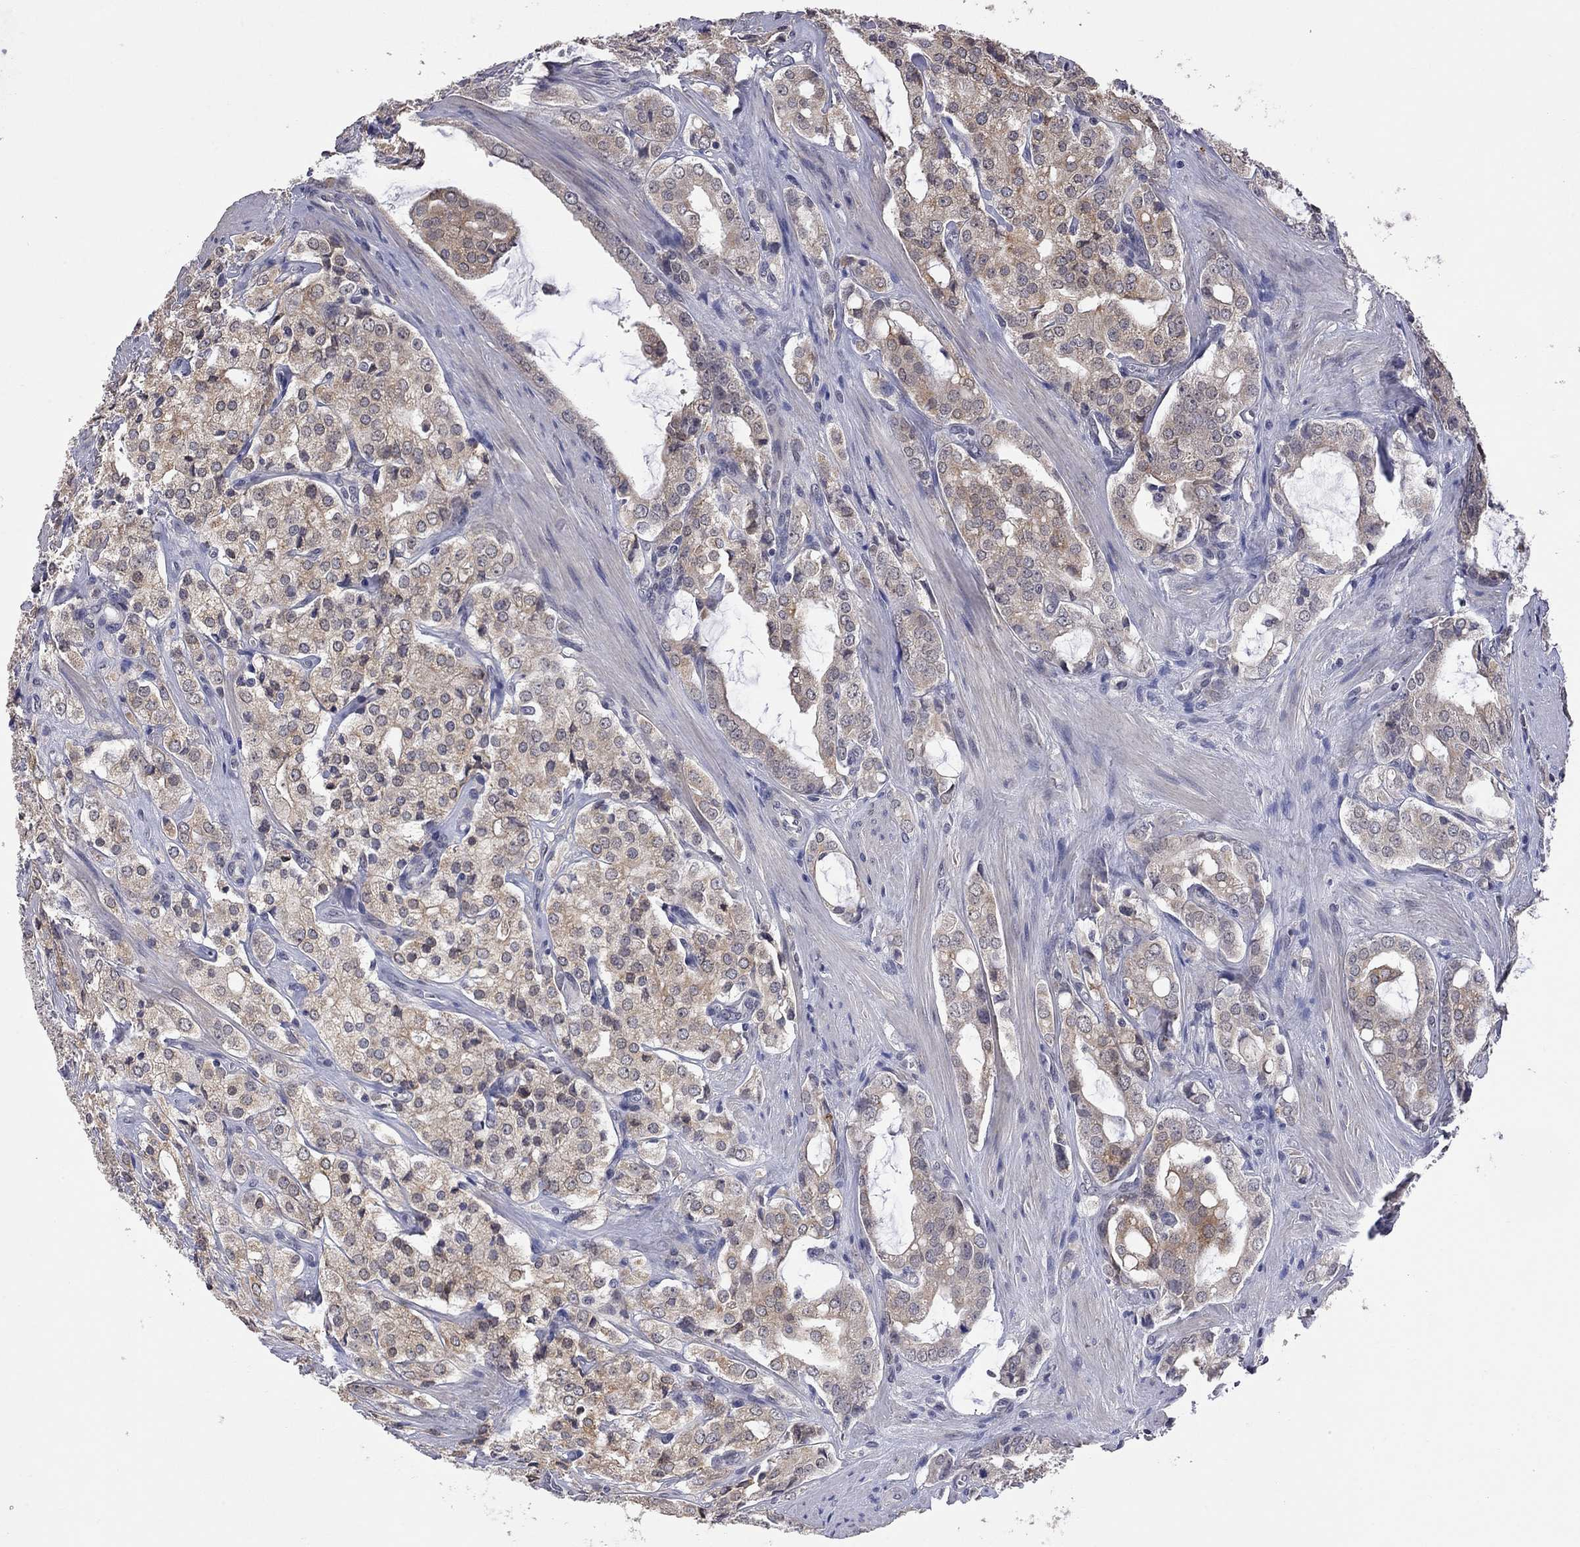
{"staining": {"intensity": "weak", "quantity": "25%-75%", "location": "cytoplasmic/membranous"}, "tissue": "prostate cancer", "cell_type": "Tumor cells", "image_type": "cancer", "snomed": [{"axis": "morphology", "description": "Adenocarcinoma, NOS"}, {"axis": "topography", "description": "Prostate"}], "caption": "Tumor cells show low levels of weak cytoplasmic/membranous positivity in about 25%-75% of cells in prostate cancer (adenocarcinoma).", "gene": "FABP12", "patient": {"sex": "male", "age": 66}}